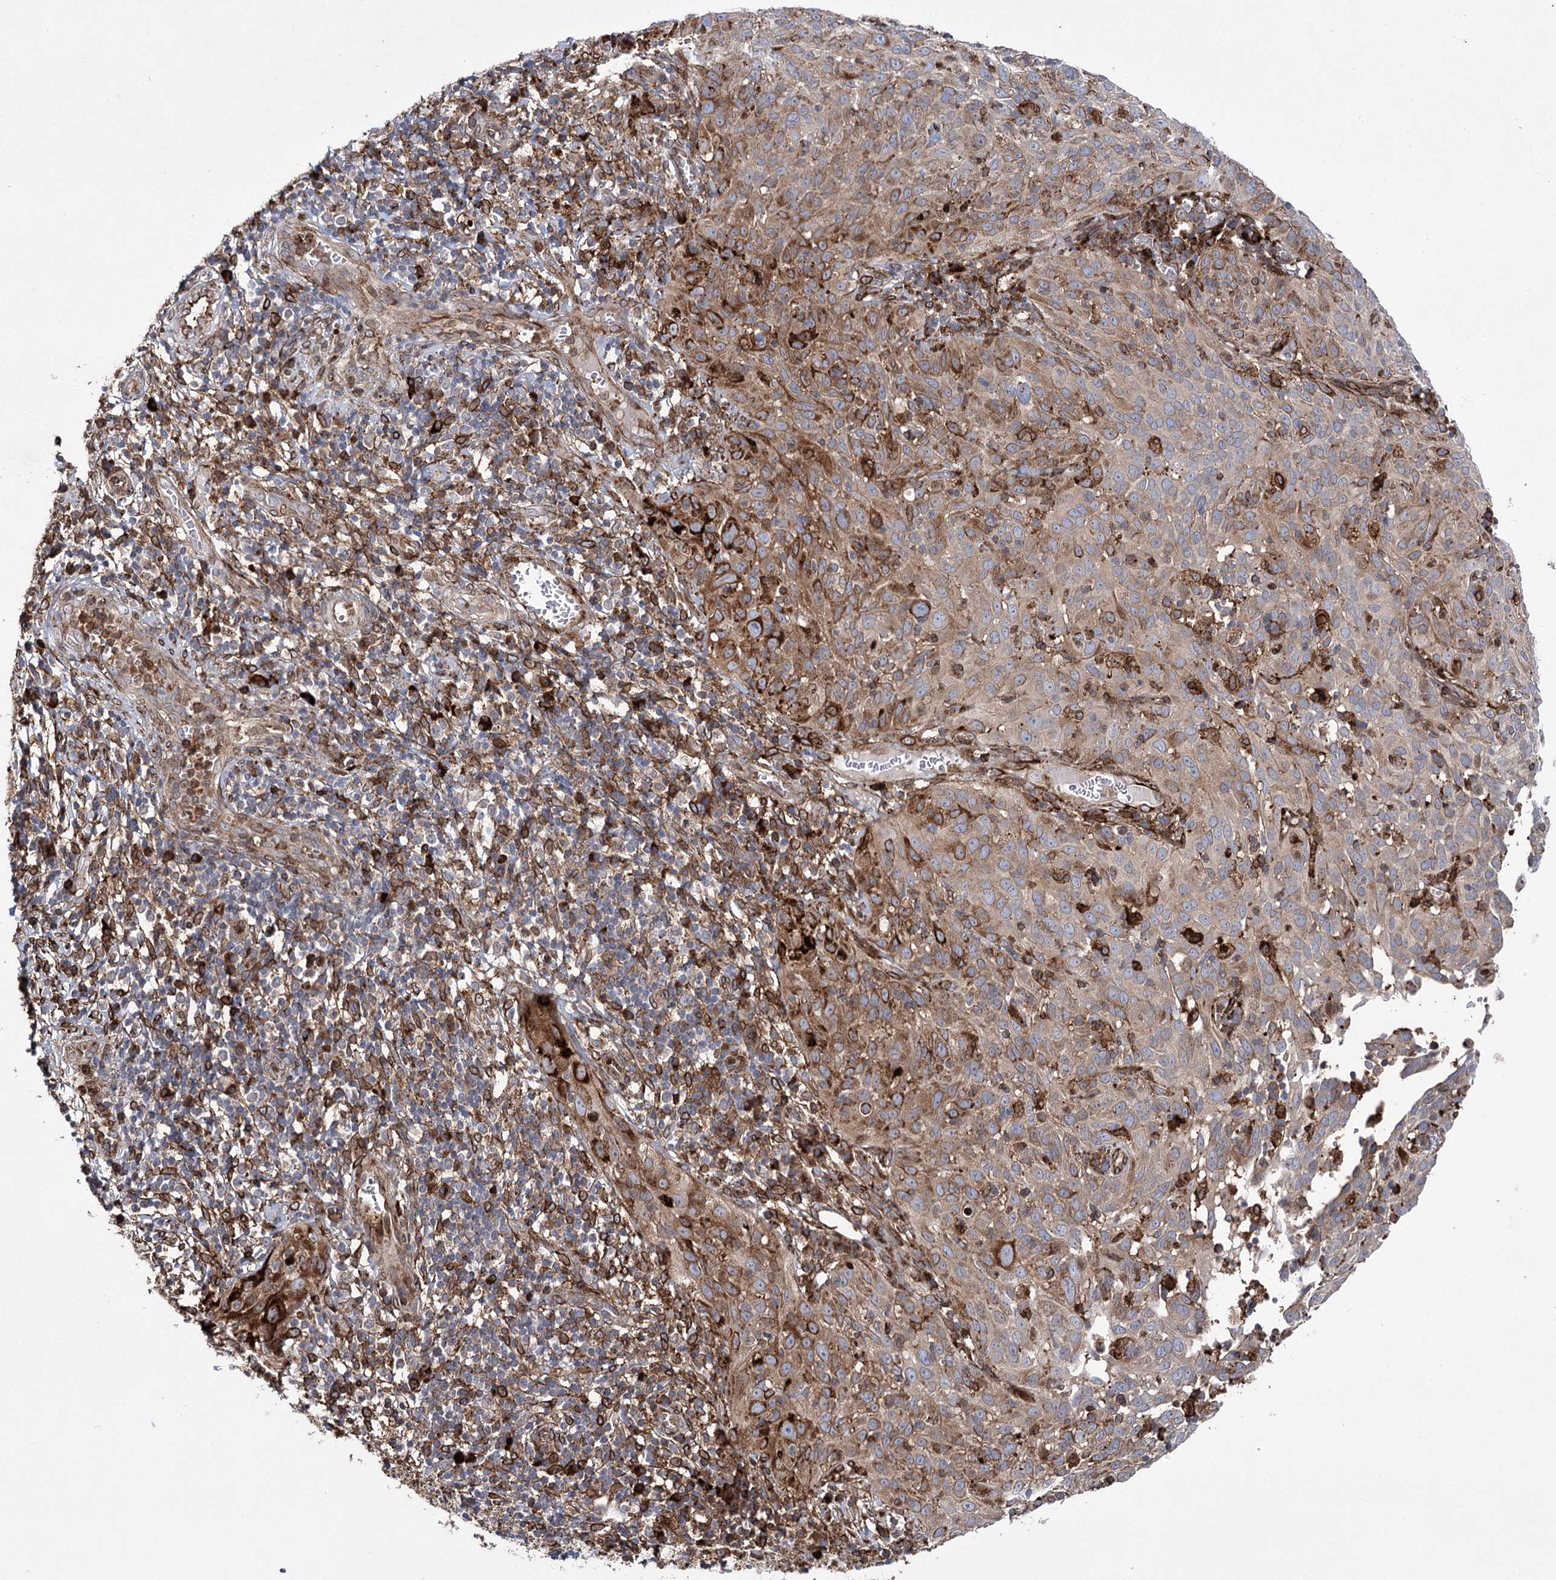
{"staining": {"intensity": "strong", "quantity": "<25%", "location": "cytoplasmic/membranous"}, "tissue": "cervical cancer", "cell_type": "Tumor cells", "image_type": "cancer", "snomed": [{"axis": "morphology", "description": "Squamous cell carcinoma, NOS"}, {"axis": "topography", "description": "Cervix"}], "caption": "IHC of human cervical cancer shows medium levels of strong cytoplasmic/membranous expression in approximately <25% of tumor cells. (DAB IHC with brightfield microscopy, high magnification).", "gene": "DCUN1D4", "patient": {"sex": "female", "age": 31}}